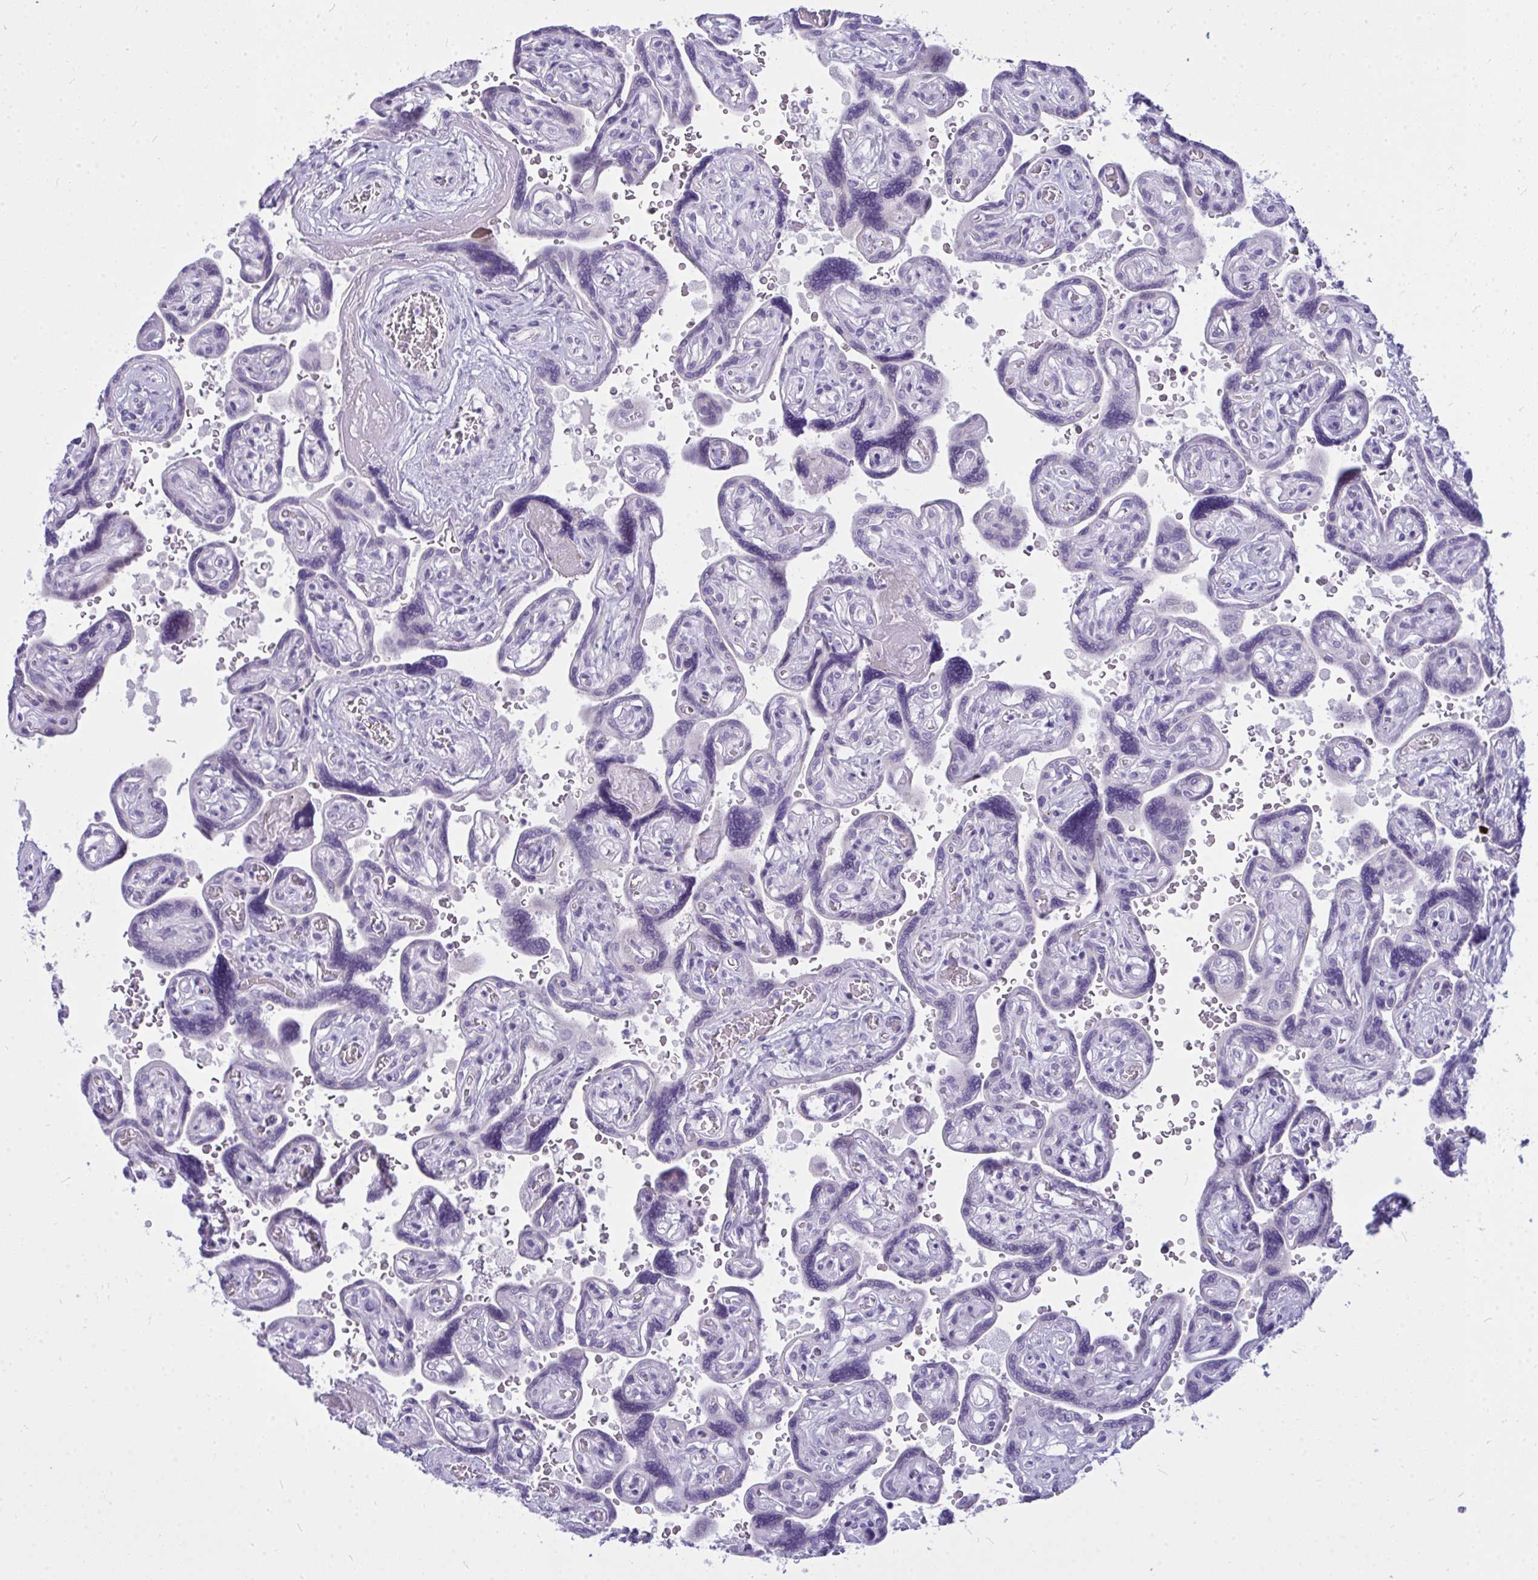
{"staining": {"intensity": "negative", "quantity": "none", "location": "none"}, "tissue": "placenta", "cell_type": "Trophoblastic cells", "image_type": "normal", "snomed": [{"axis": "morphology", "description": "Normal tissue, NOS"}, {"axis": "topography", "description": "Placenta"}], "caption": "DAB (3,3'-diaminobenzidine) immunohistochemical staining of benign human placenta reveals no significant positivity in trophoblastic cells.", "gene": "ZSCAN25", "patient": {"sex": "female", "age": 32}}